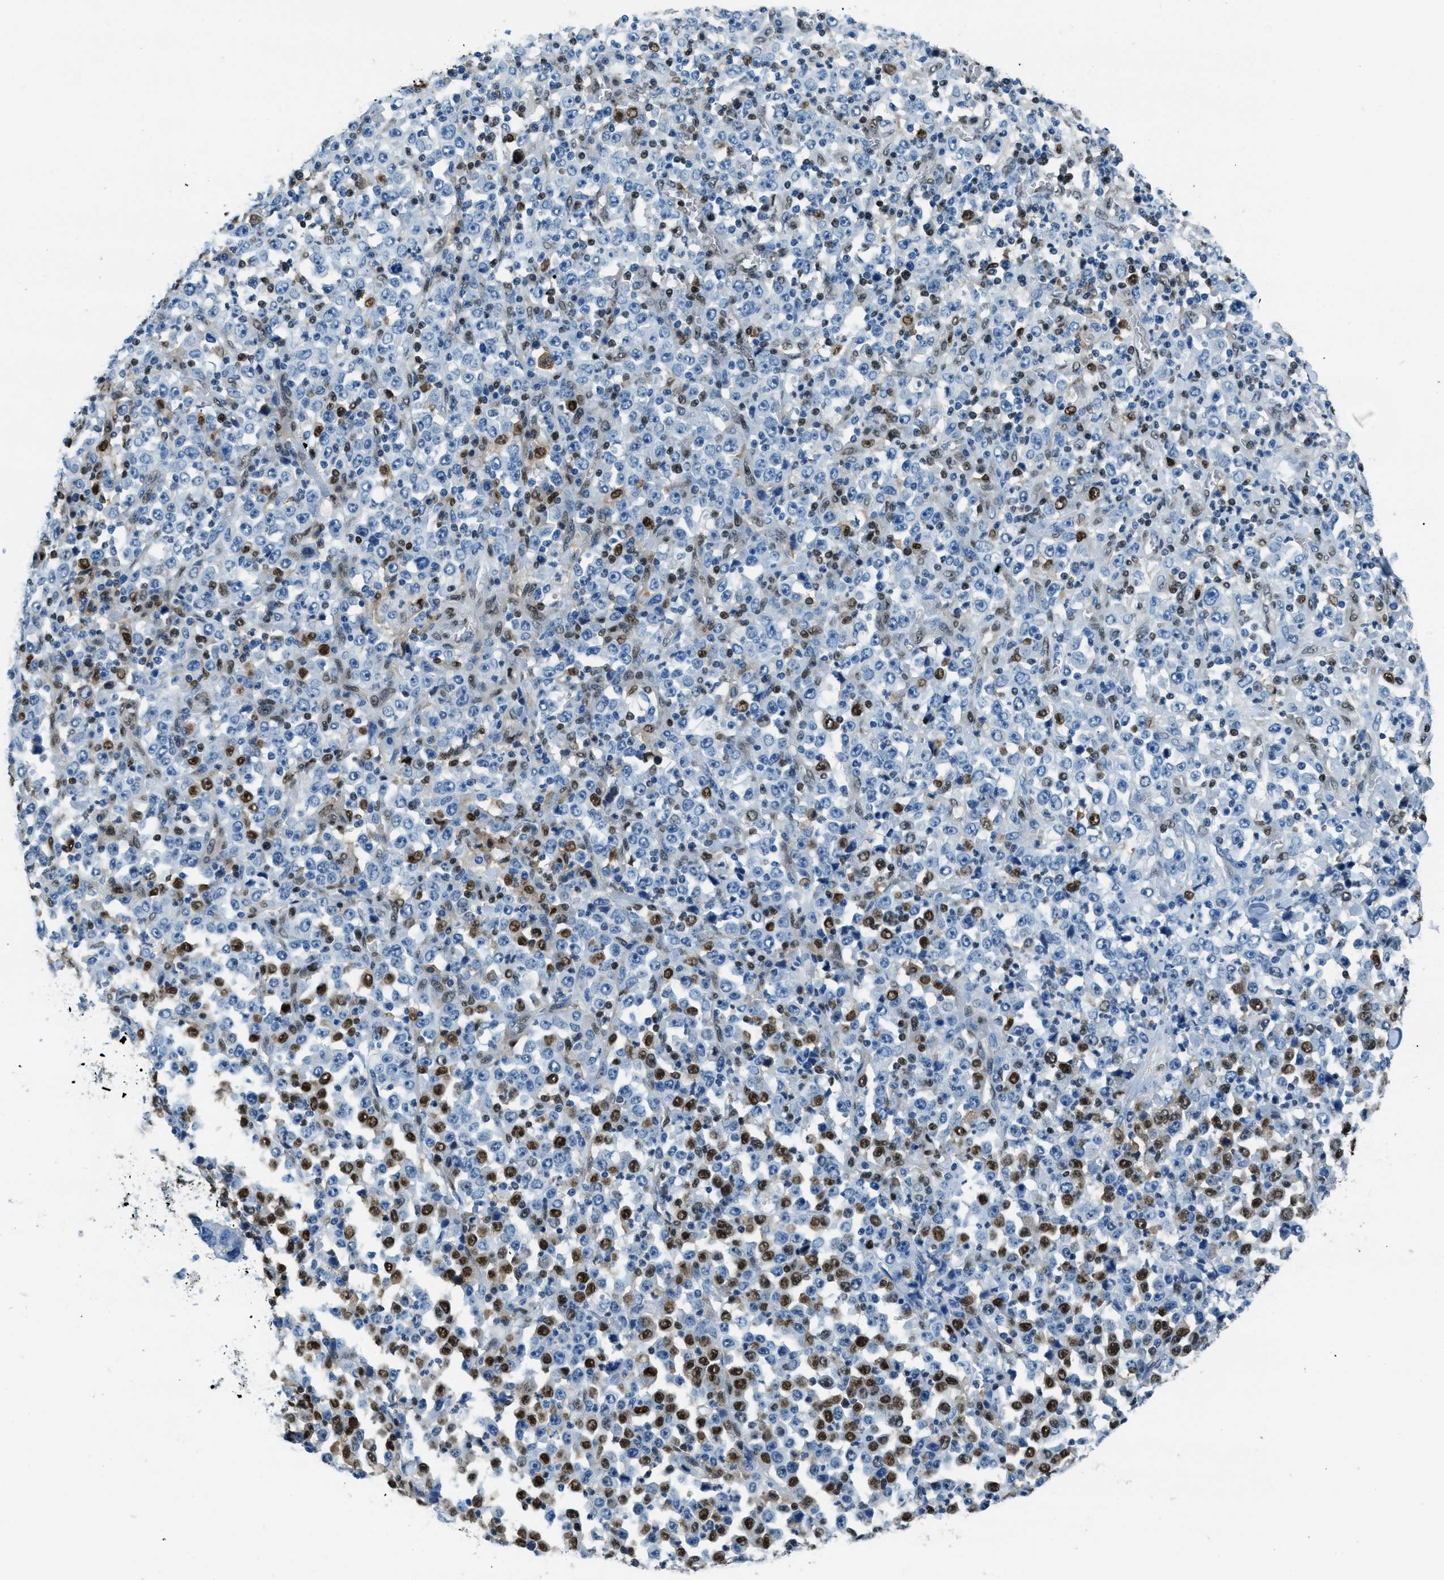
{"staining": {"intensity": "strong", "quantity": "<25%", "location": "nuclear"}, "tissue": "stomach cancer", "cell_type": "Tumor cells", "image_type": "cancer", "snomed": [{"axis": "morphology", "description": "Normal tissue, NOS"}, {"axis": "morphology", "description": "Adenocarcinoma, NOS"}, {"axis": "topography", "description": "Stomach, upper"}, {"axis": "topography", "description": "Stomach"}], "caption": "Immunohistochemistry photomicrograph of human stomach cancer stained for a protein (brown), which shows medium levels of strong nuclear positivity in about <25% of tumor cells.", "gene": "OGFR", "patient": {"sex": "male", "age": 59}}